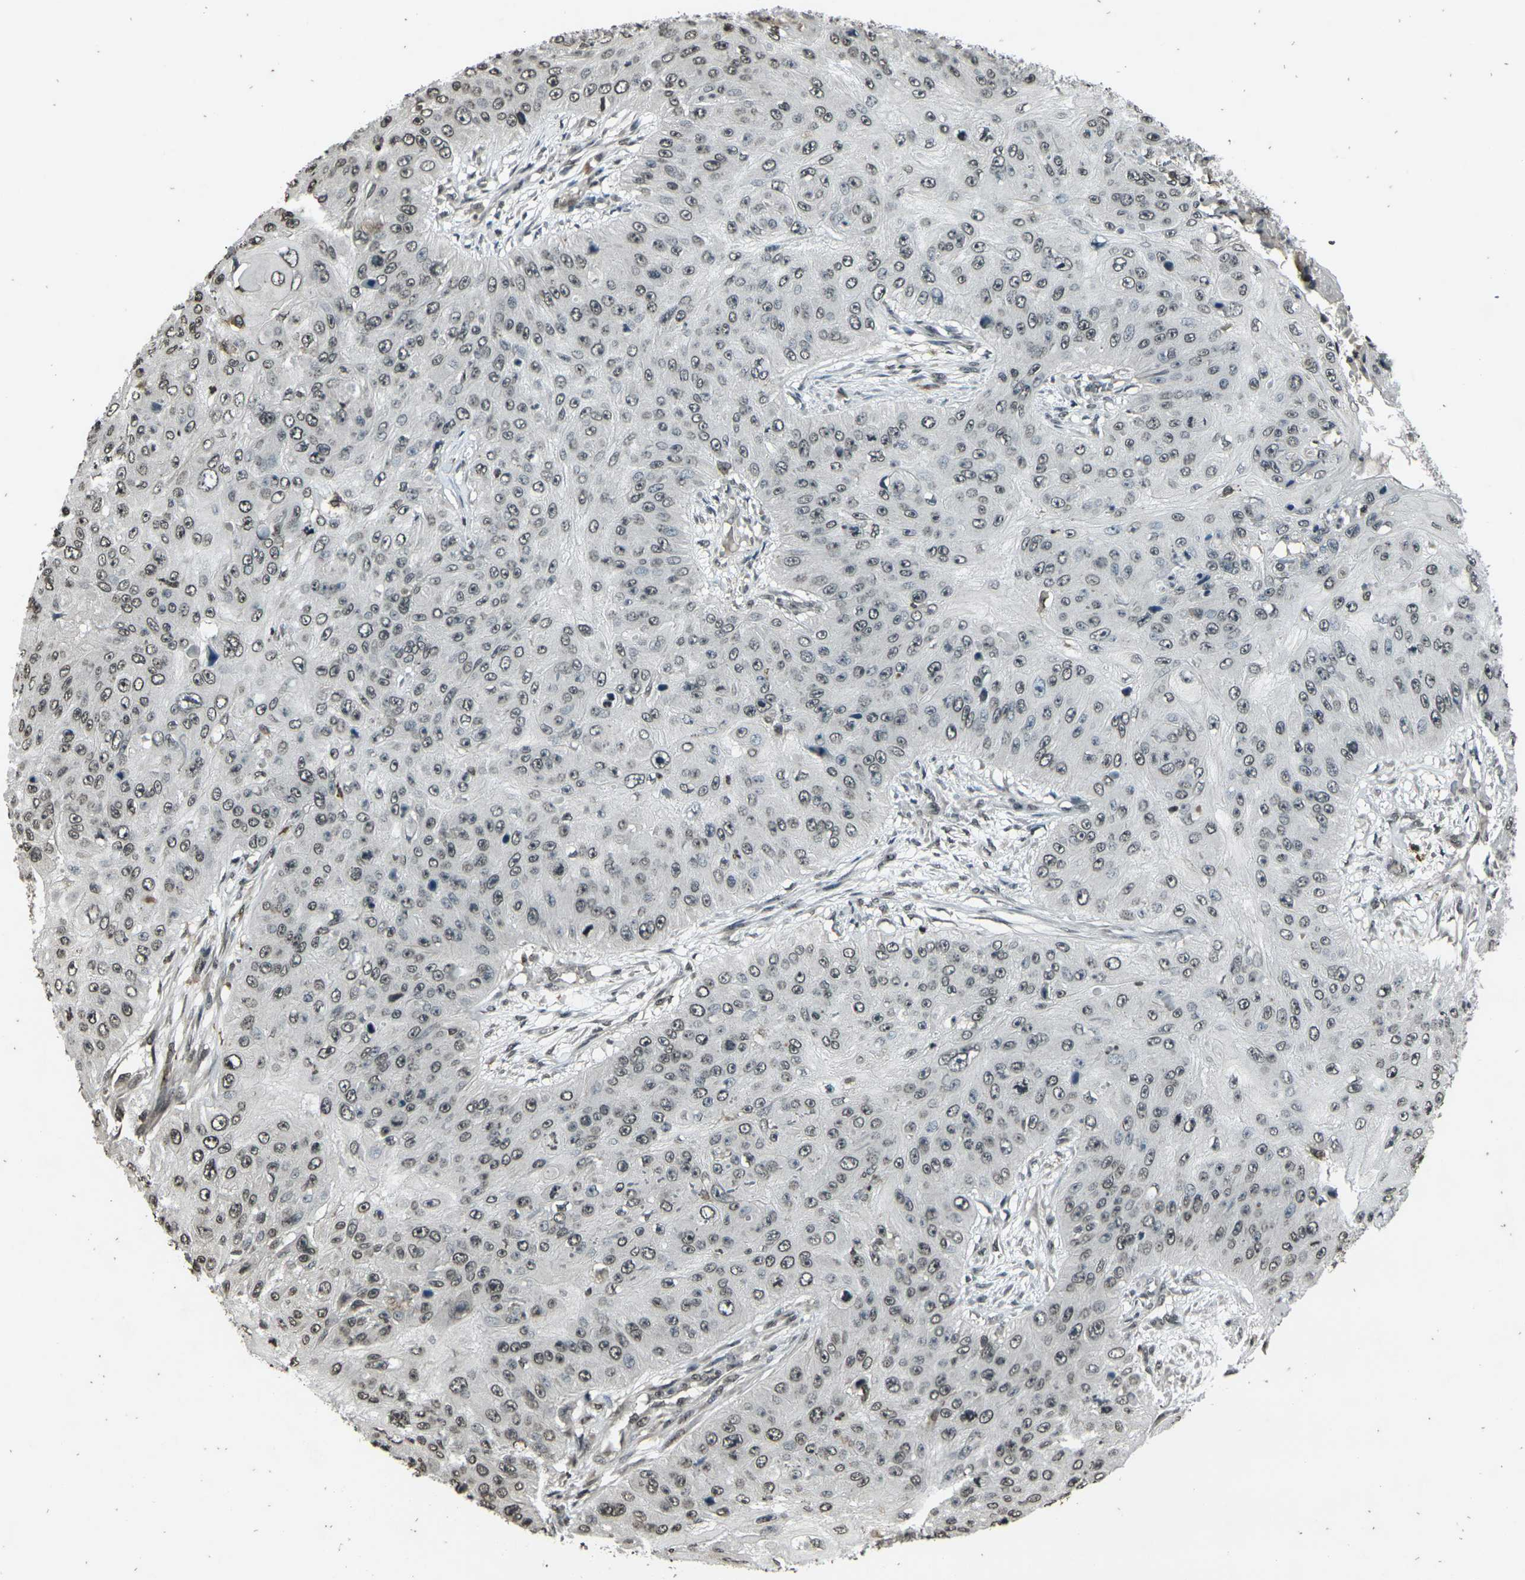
{"staining": {"intensity": "weak", "quantity": ">75%", "location": "nuclear"}, "tissue": "skin cancer", "cell_type": "Tumor cells", "image_type": "cancer", "snomed": [{"axis": "morphology", "description": "Squamous cell carcinoma, NOS"}, {"axis": "topography", "description": "Skin"}], "caption": "Weak nuclear expression is present in approximately >75% of tumor cells in skin squamous cell carcinoma.", "gene": "PRPF8", "patient": {"sex": "female", "age": 80}}